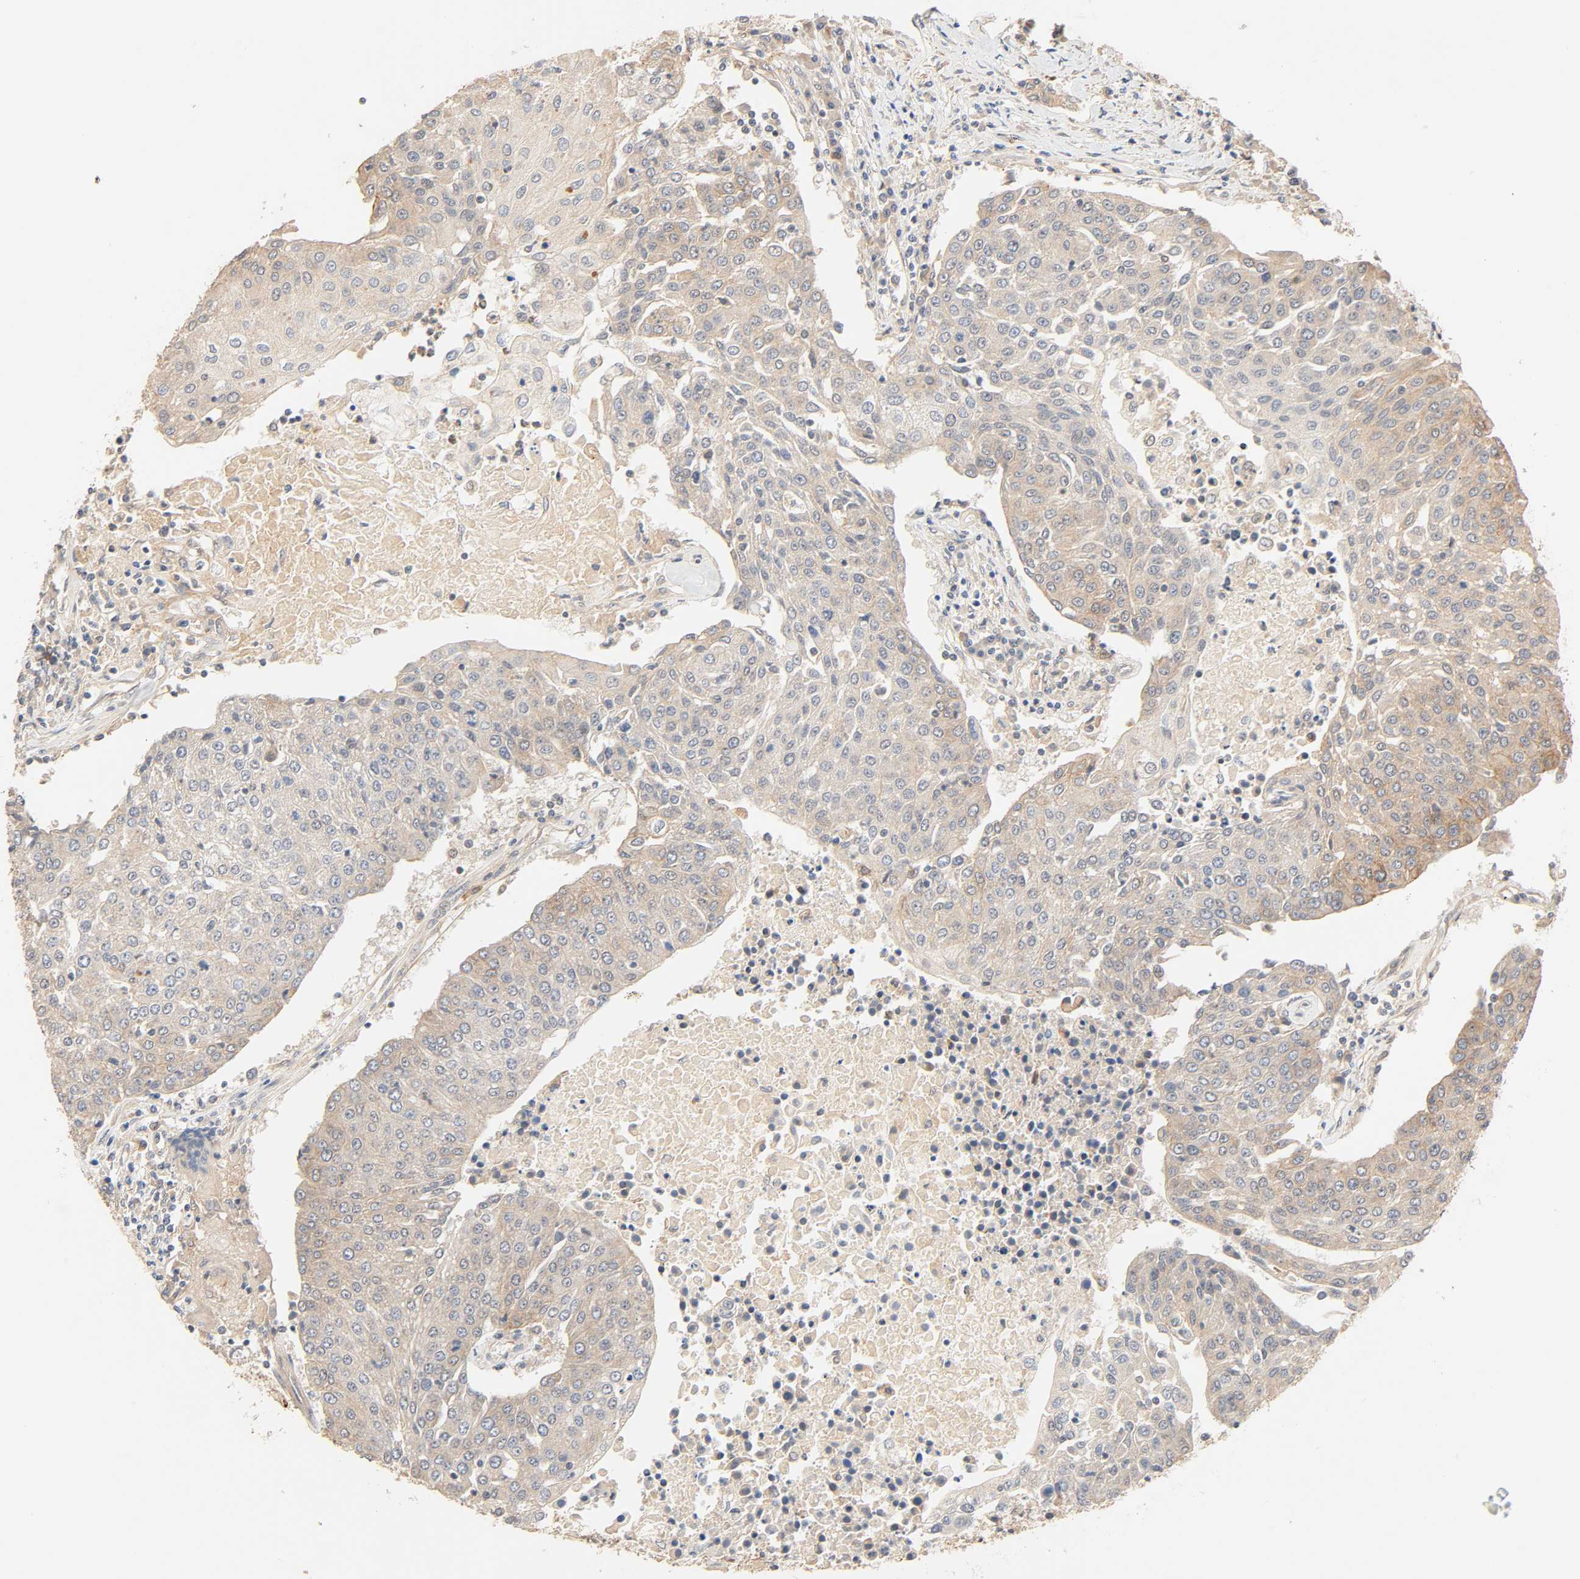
{"staining": {"intensity": "weak", "quantity": "25%-75%", "location": "cytoplasmic/membranous"}, "tissue": "urothelial cancer", "cell_type": "Tumor cells", "image_type": "cancer", "snomed": [{"axis": "morphology", "description": "Urothelial carcinoma, High grade"}, {"axis": "topography", "description": "Urinary bladder"}], "caption": "Protein staining shows weak cytoplasmic/membranous positivity in approximately 25%-75% of tumor cells in urothelial carcinoma (high-grade).", "gene": "CACNA1G", "patient": {"sex": "female", "age": 85}}